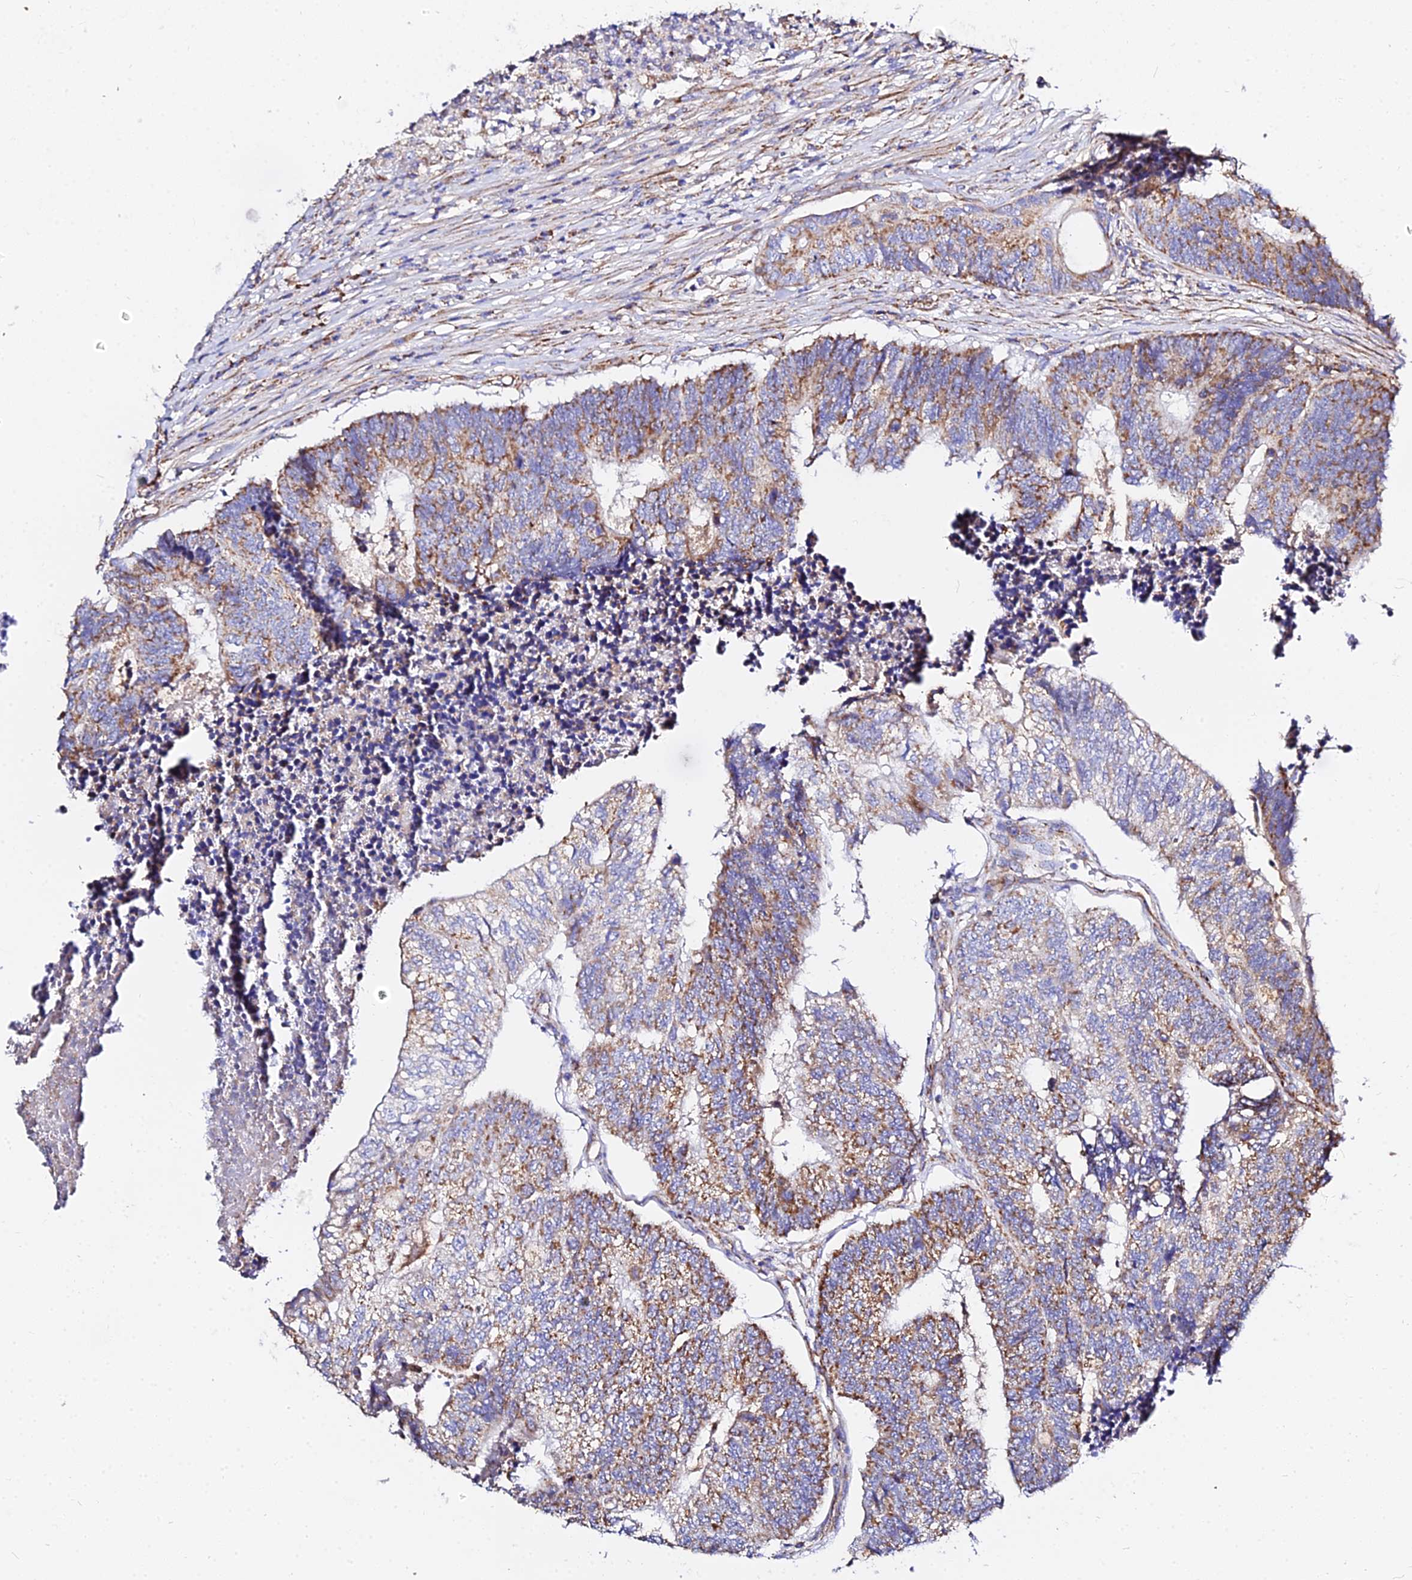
{"staining": {"intensity": "moderate", "quantity": ">75%", "location": "cytoplasmic/membranous"}, "tissue": "colorectal cancer", "cell_type": "Tumor cells", "image_type": "cancer", "snomed": [{"axis": "morphology", "description": "Adenocarcinoma, NOS"}, {"axis": "topography", "description": "Colon"}], "caption": "Protein analysis of colorectal adenocarcinoma tissue shows moderate cytoplasmic/membranous staining in about >75% of tumor cells.", "gene": "ZNF573", "patient": {"sex": "female", "age": 67}}